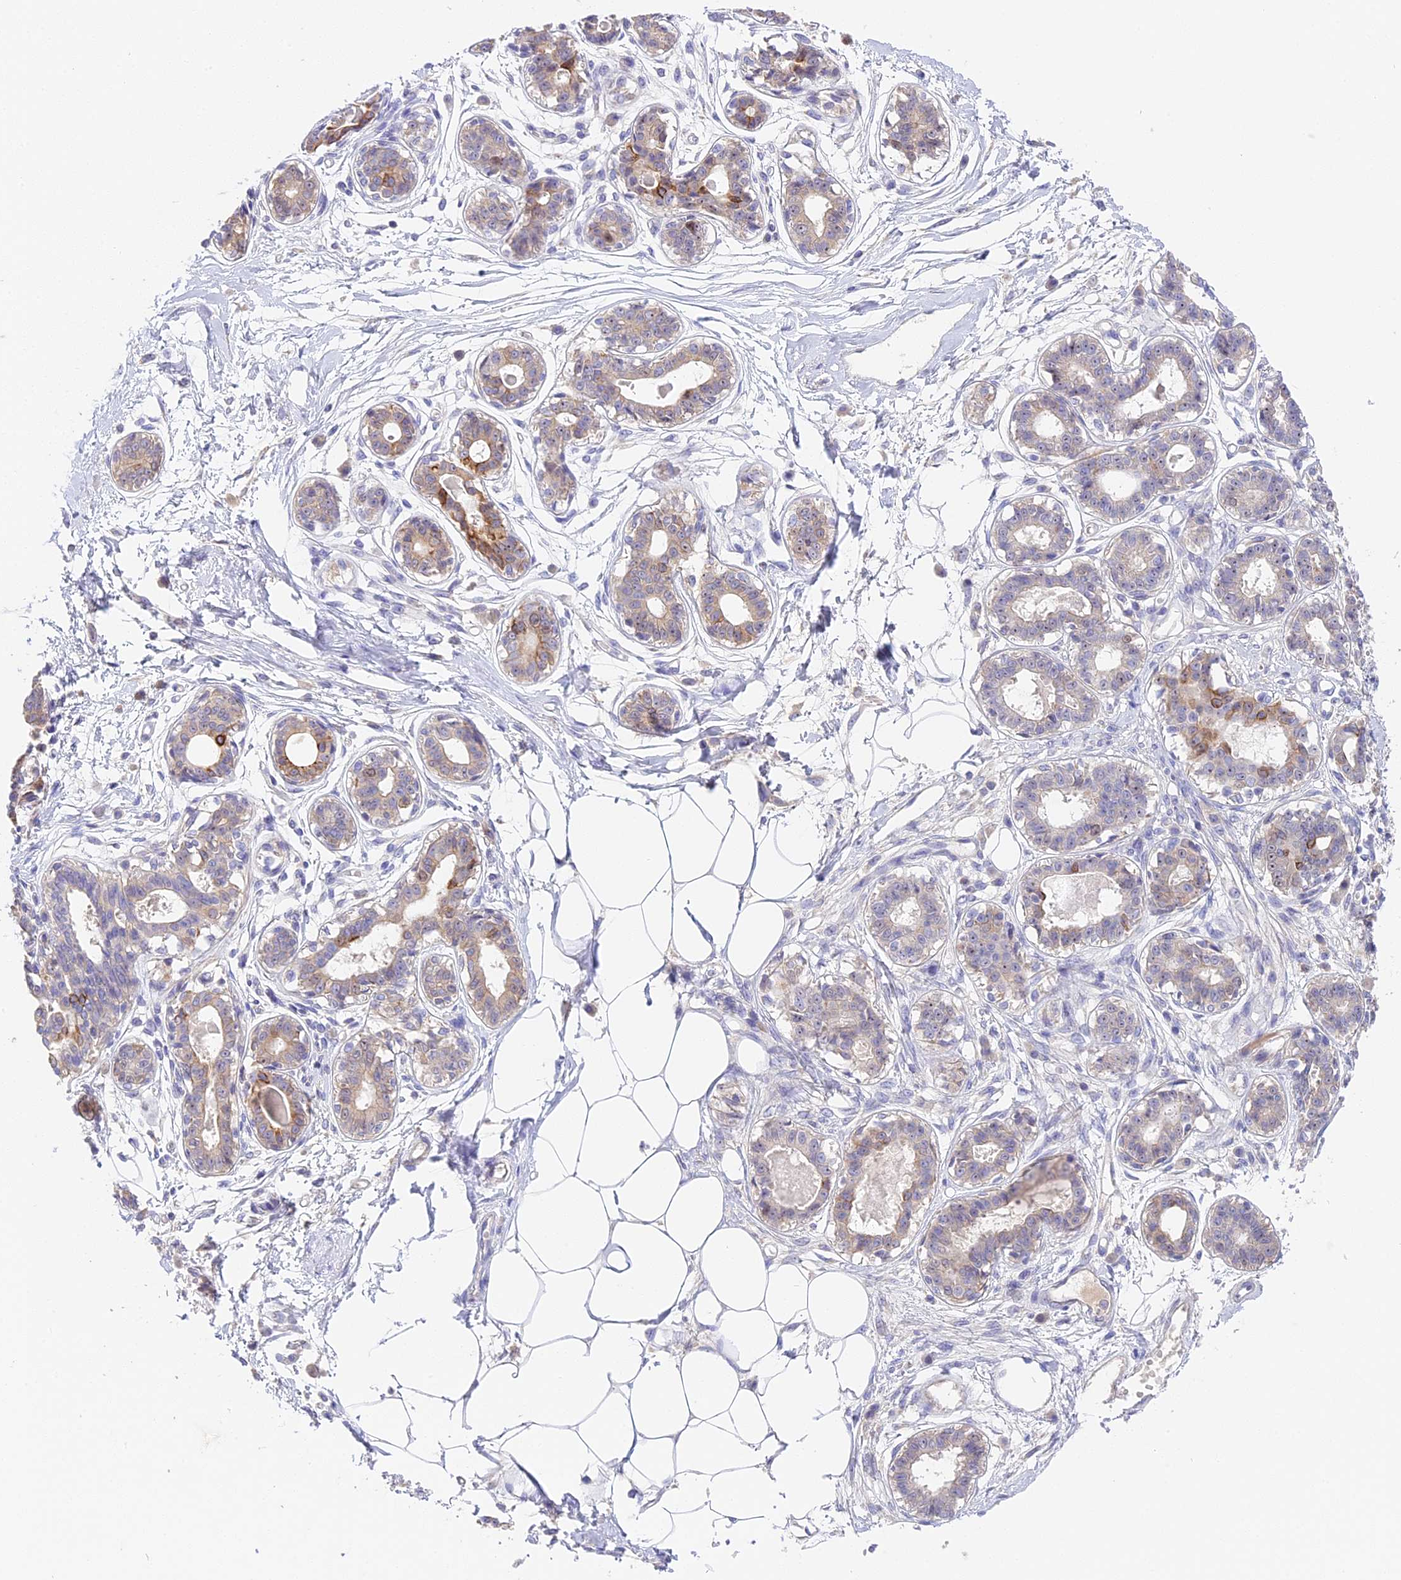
{"staining": {"intensity": "negative", "quantity": "none", "location": "none"}, "tissue": "breast", "cell_type": "Adipocytes", "image_type": "normal", "snomed": [{"axis": "morphology", "description": "Normal tissue, NOS"}, {"axis": "topography", "description": "Breast"}], "caption": "IHC micrograph of unremarkable breast: breast stained with DAB displays no significant protein expression in adipocytes.", "gene": "RAD51", "patient": {"sex": "female", "age": 45}}